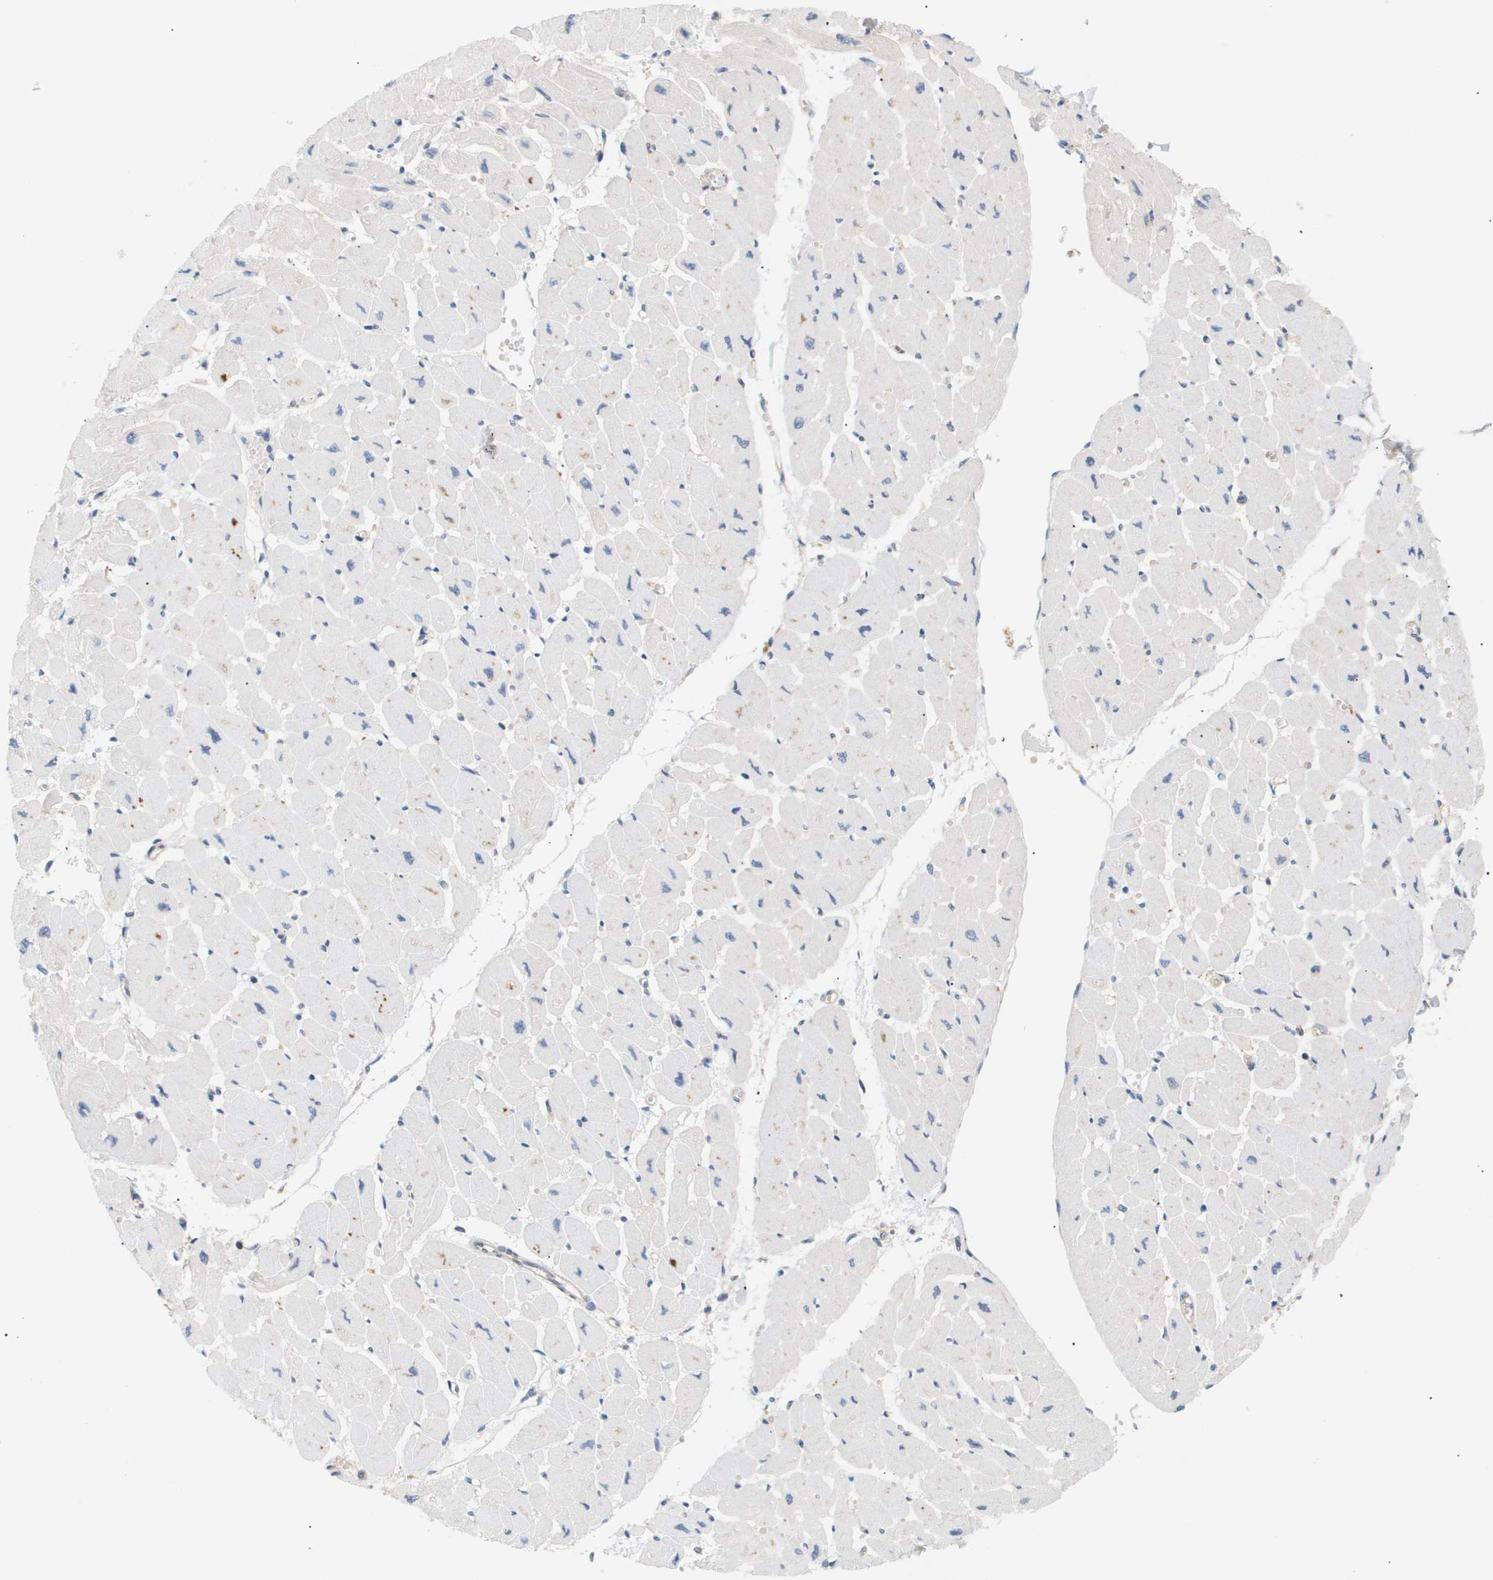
{"staining": {"intensity": "negative", "quantity": "none", "location": "none"}, "tissue": "heart muscle", "cell_type": "Cardiomyocytes", "image_type": "normal", "snomed": [{"axis": "morphology", "description": "Normal tissue, NOS"}, {"axis": "topography", "description": "Heart"}], "caption": "An image of heart muscle stained for a protein displays no brown staining in cardiomyocytes. The staining is performed using DAB (3,3'-diaminobenzidine) brown chromogen with nuclei counter-stained in using hematoxylin.", "gene": "CORO2B", "patient": {"sex": "female", "age": 54}}